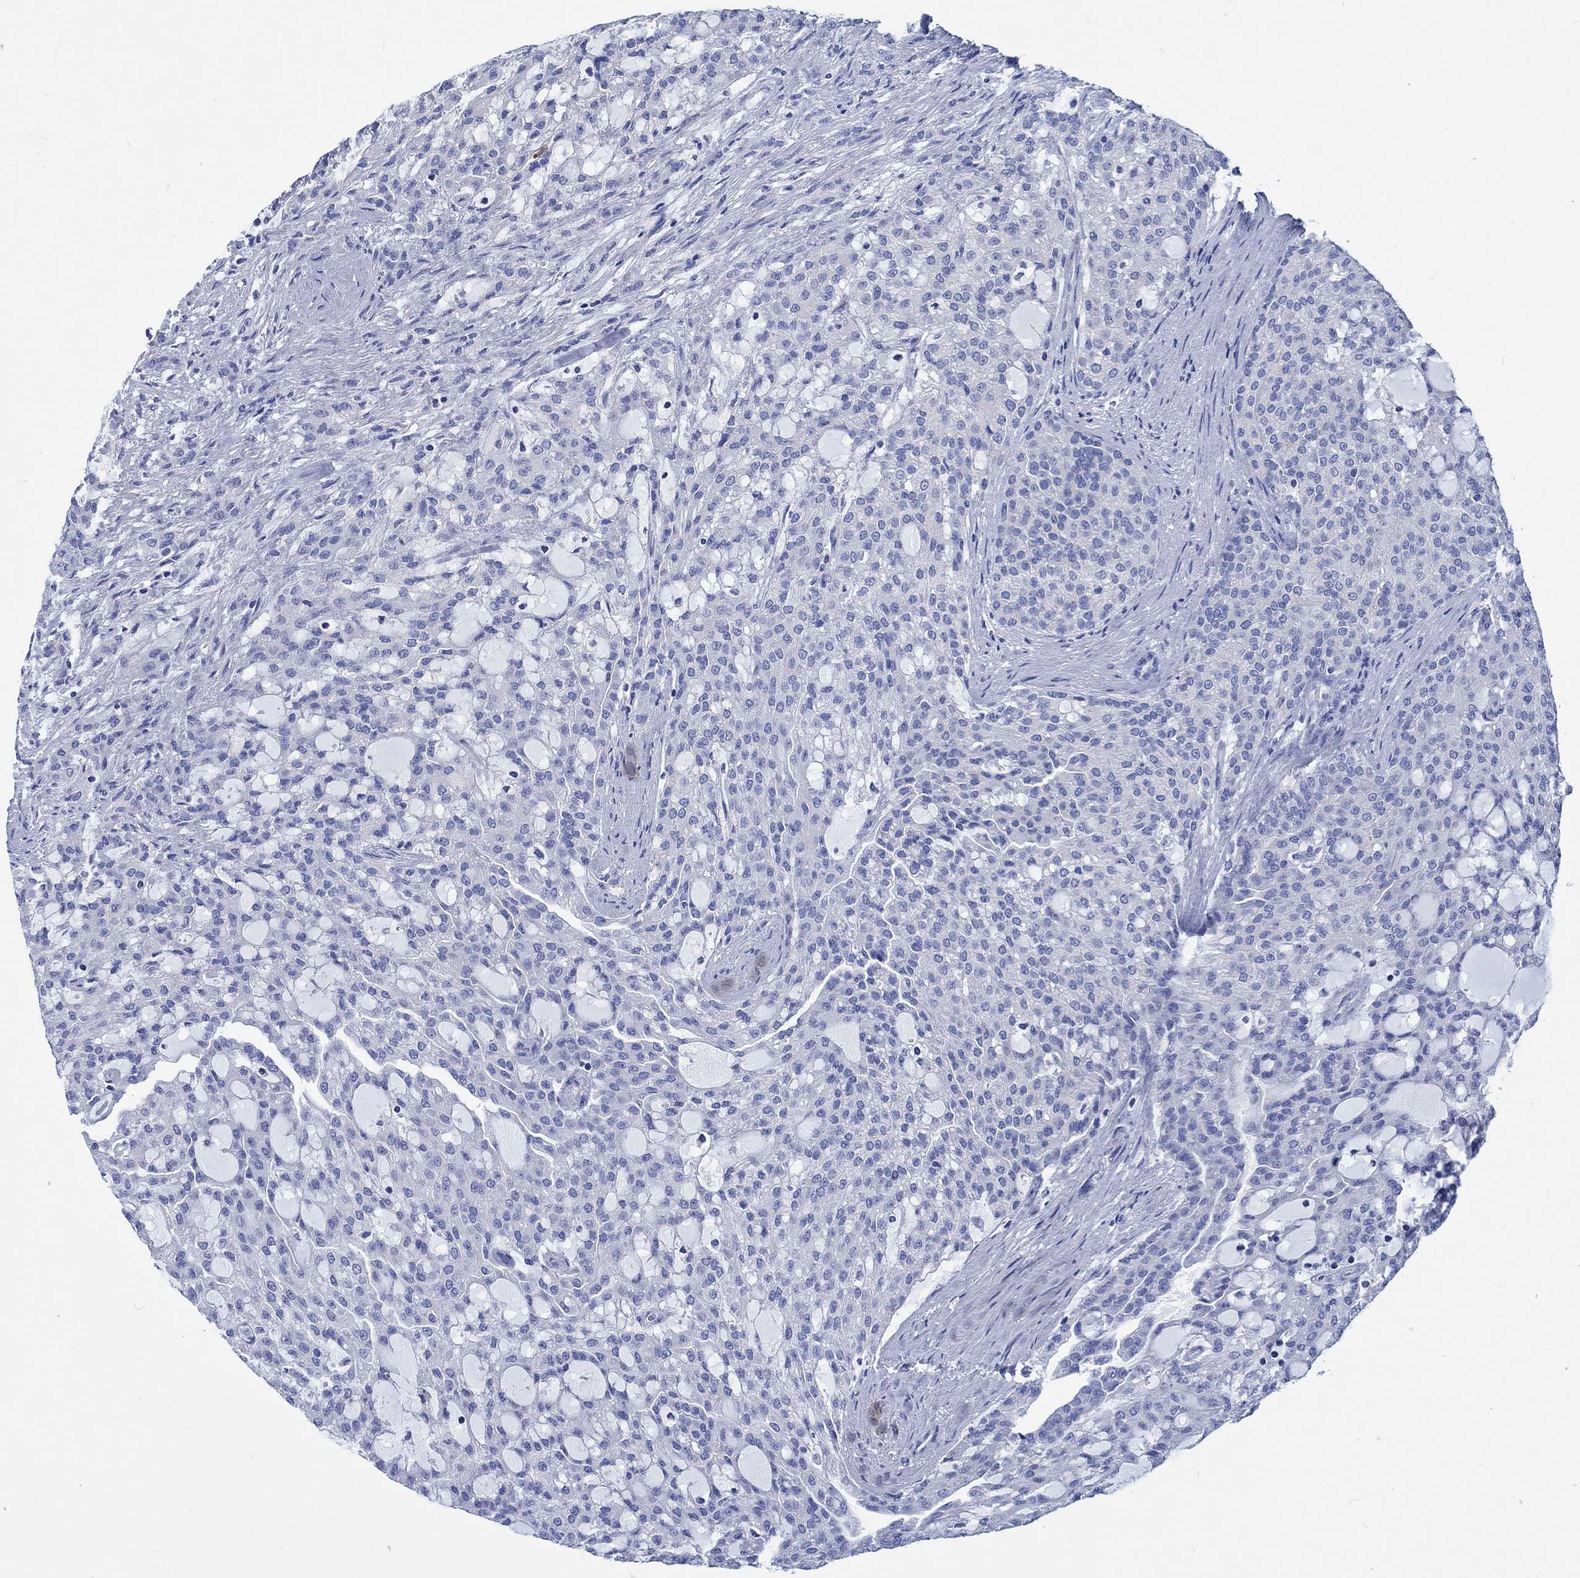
{"staining": {"intensity": "negative", "quantity": "none", "location": "none"}, "tissue": "renal cancer", "cell_type": "Tumor cells", "image_type": "cancer", "snomed": [{"axis": "morphology", "description": "Adenocarcinoma, NOS"}, {"axis": "topography", "description": "Kidney"}], "caption": "High magnification brightfield microscopy of adenocarcinoma (renal) stained with DAB (brown) and counterstained with hematoxylin (blue): tumor cells show no significant expression.", "gene": "PTPRN2", "patient": {"sex": "male", "age": 63}}